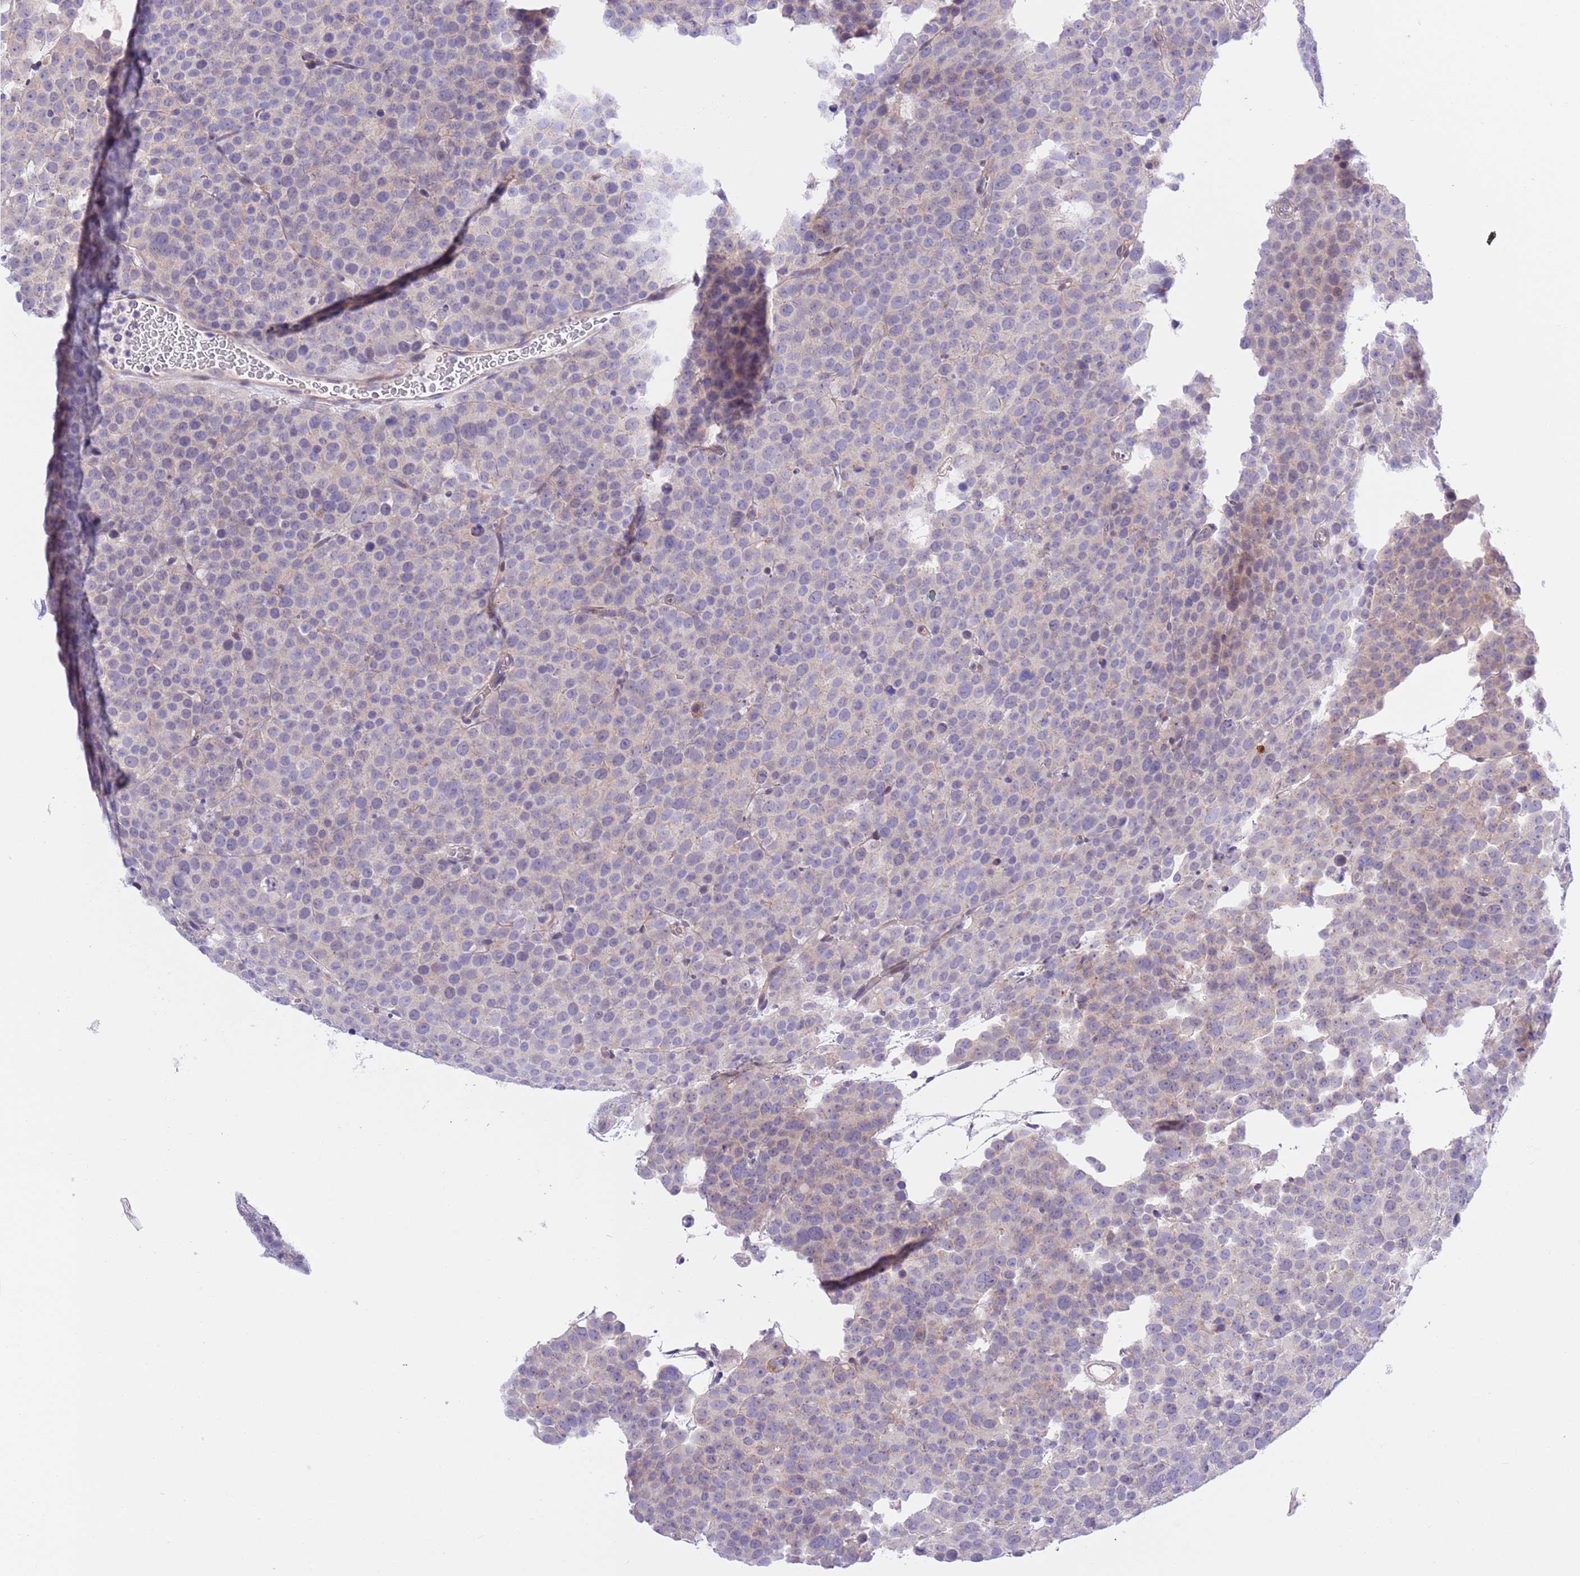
{"staining": {"intensity": "negative", "quantity": "none", "location": "none"}, "tissue": "testis cancer", "cell_type": "Tumor cells", "image_type": "cancer", "snomed": [{"axis": "morphology", "description": "Seminoma, NOS"}, {"axis": "topography", "description": "Testis"}], "caption": "Immunohistochemical staining of testis cancer (seminoma) exhibits no significant staining in tumor cells.", "gene": "NET1", "patient": {"sex": "male", "age": 71}}